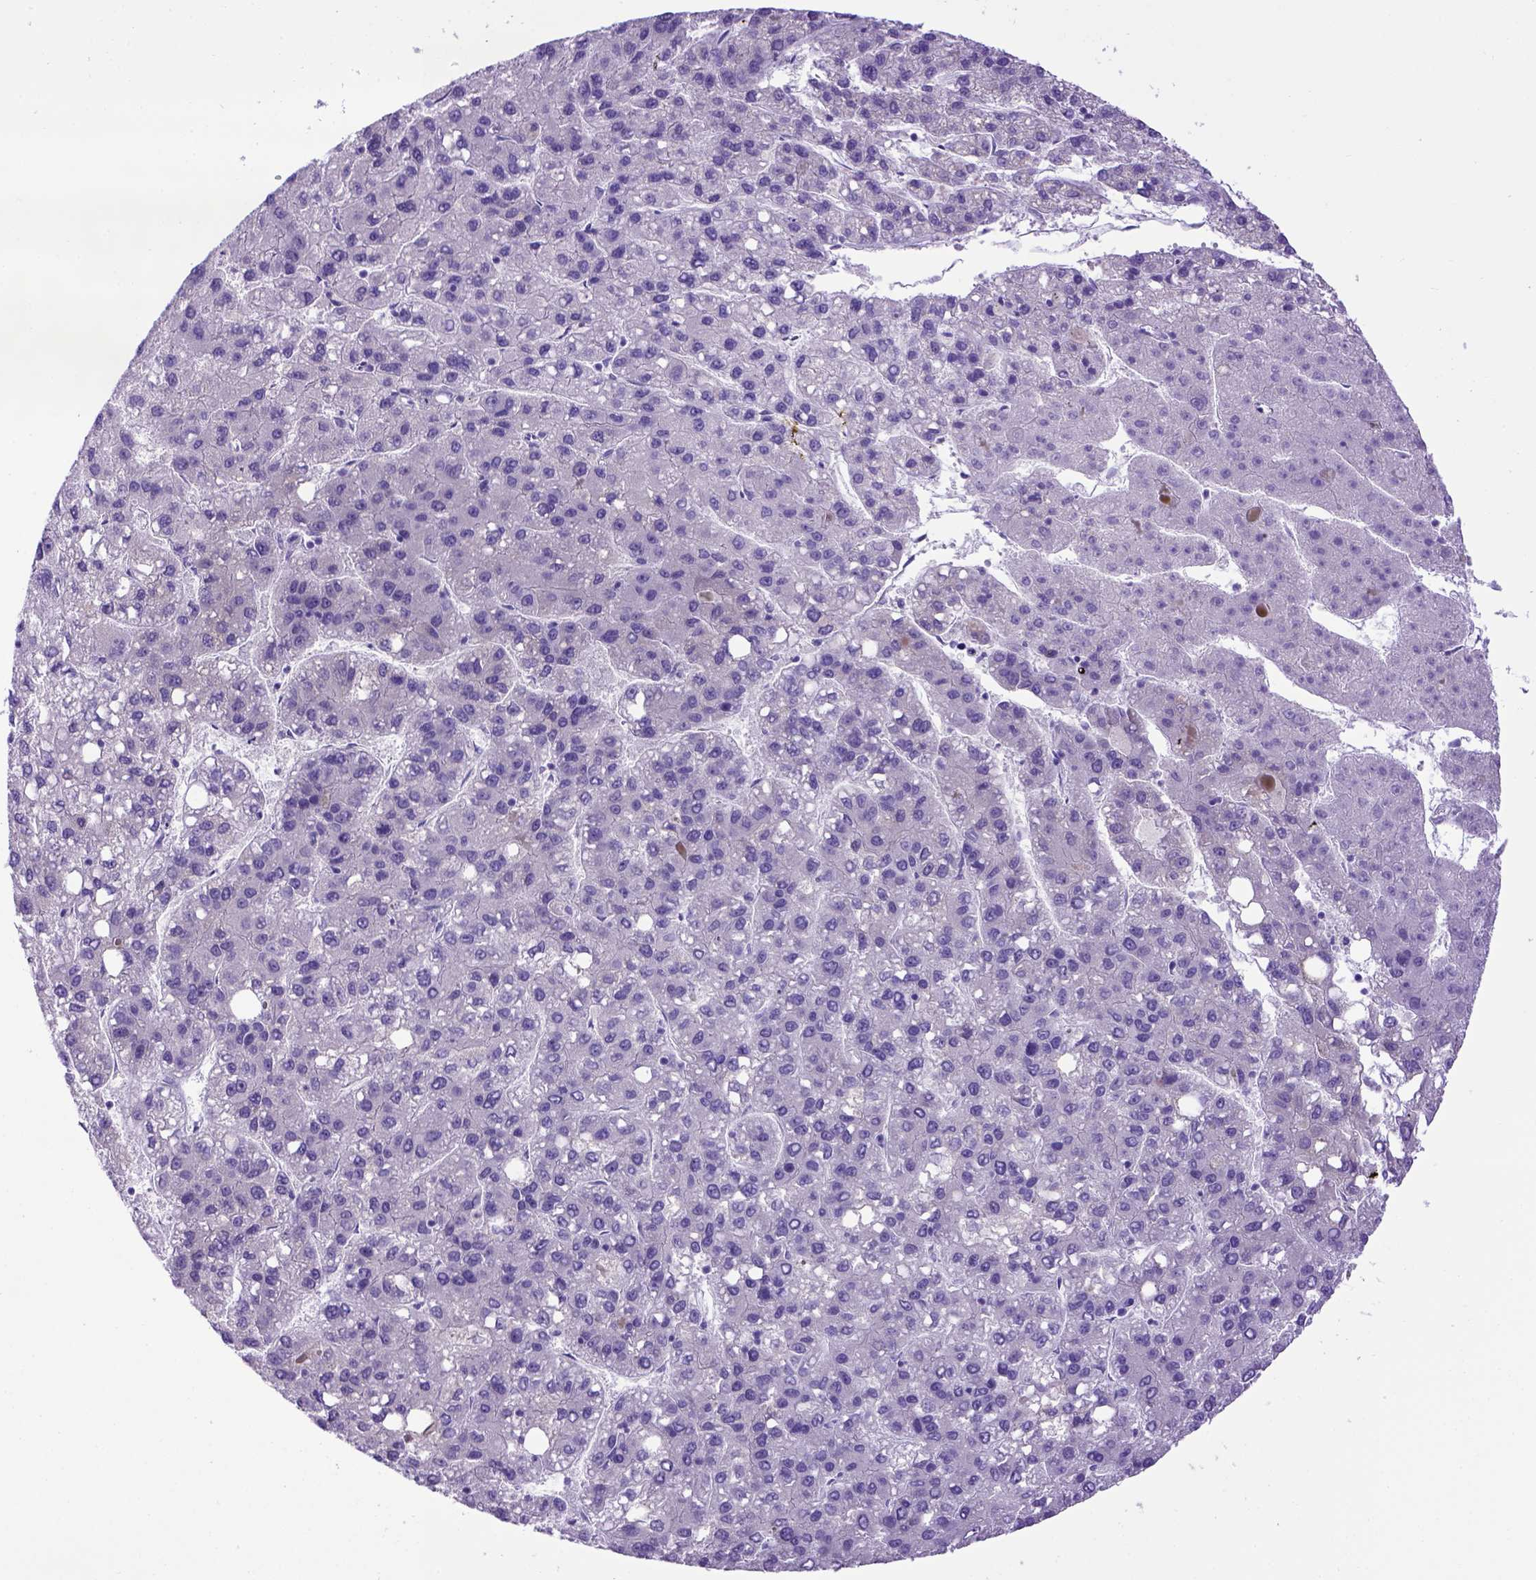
{"staining": {"intensity": "negative", "quantity": "none", "location": "none"}, "tissue": "liver cancer", "cell_type": "Tumor cells", "image_type": "cancer", "snomed": [{"axis": "morphology", "description": "Carcinoma, Hepatocellular, NOS"}, {"axis": "topography", "description": "Liver"}], "caption": "Immunohistochemistry of hepatocellular carcinoma (liver) demonstrates no staining in tumor cells.", "gene": "PTGES", "patient": {"sex": "female", "age": 82}}